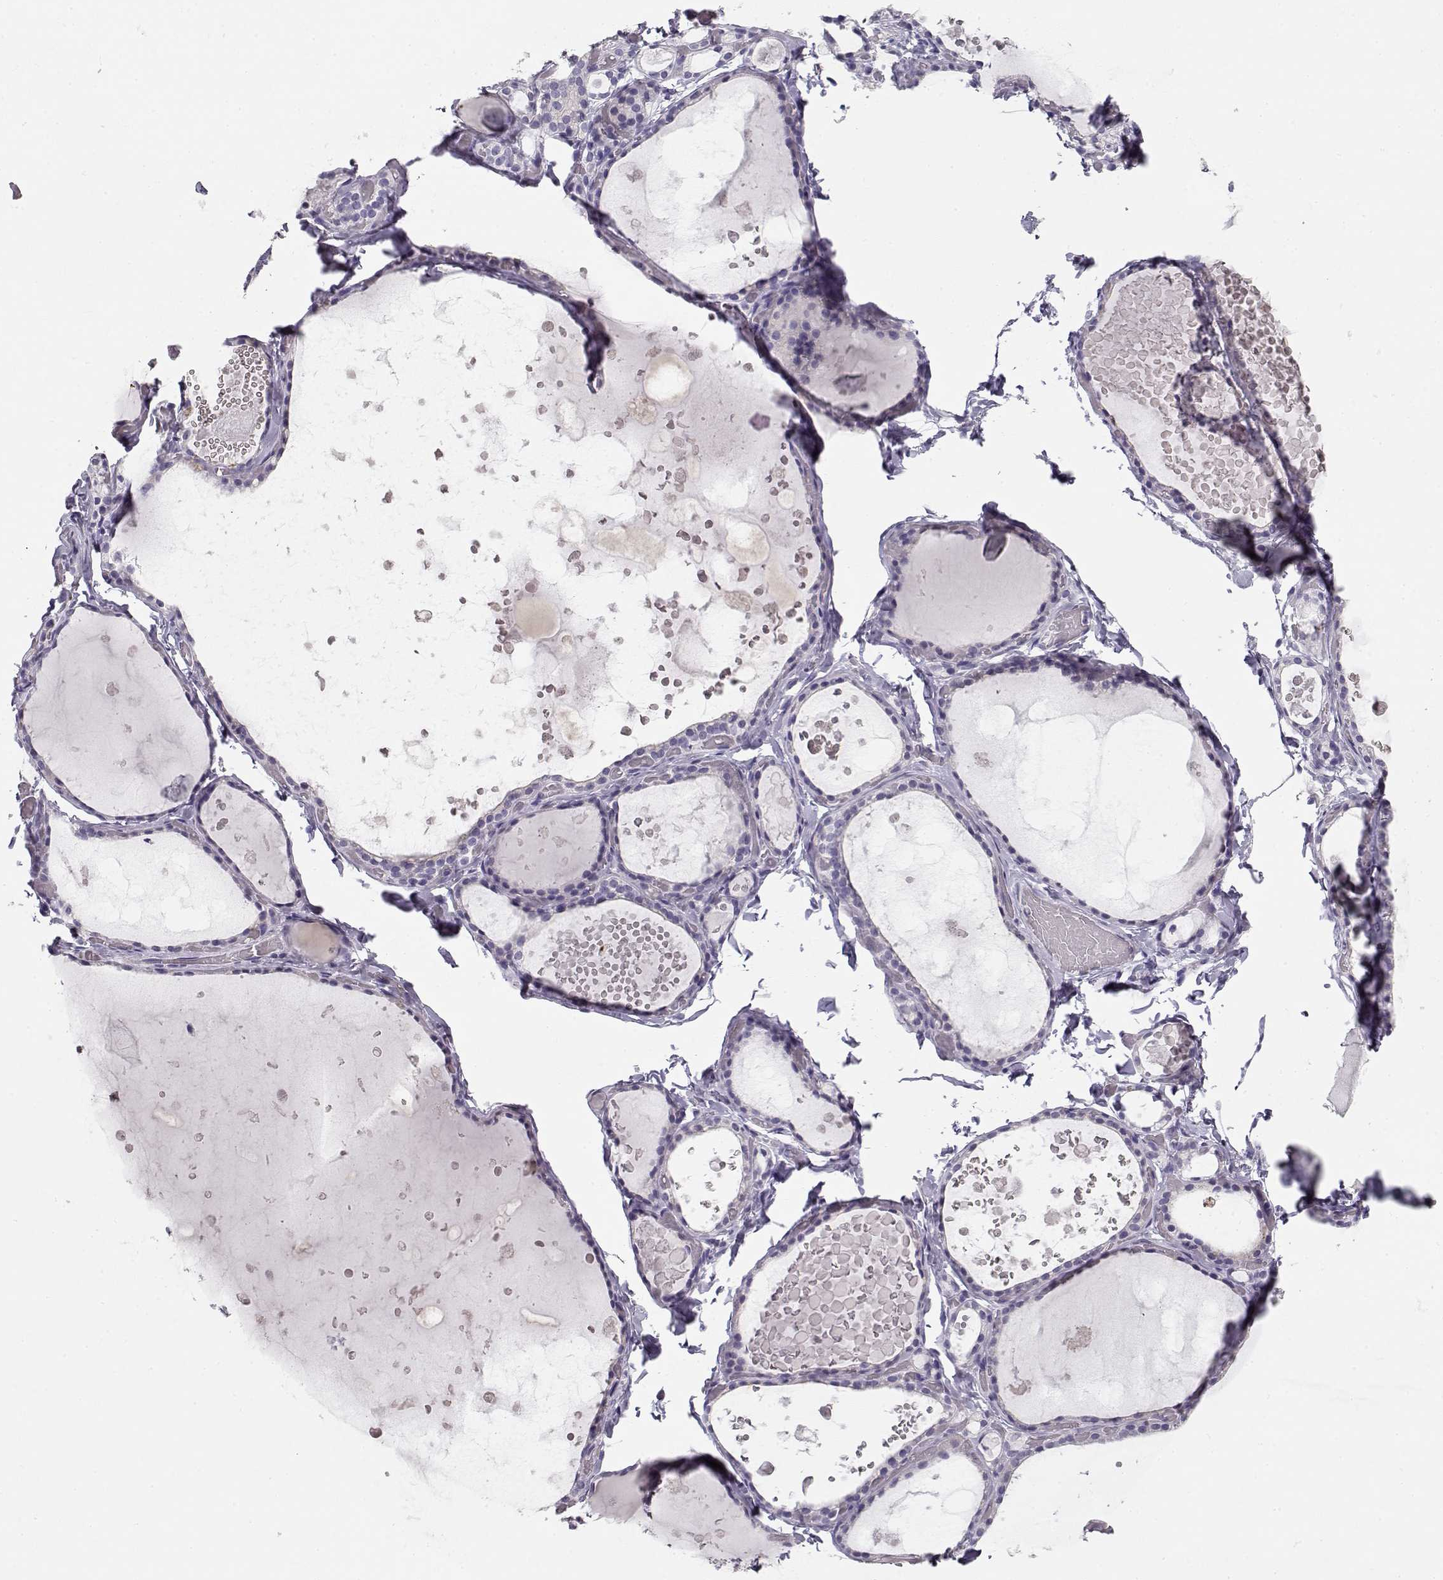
{"staining": {"intensity": "negative", "quantity": "none", "location": "none"}, "tissue": "thyroid gland", "cell_type": "Glandular cells", "image_type": "normal", "snomed": [{"axis": "morphology", "description": "Normal tissue, NOS"}, {"axis": "topography", "description": "Thyroid gland"}], "caption": "The immunohistochemistry (IHC) image has no significant staining in glandular cells of thyroid gland.", "gene": "NUTM1", "patient": {"sex": "female", "age": 56}}